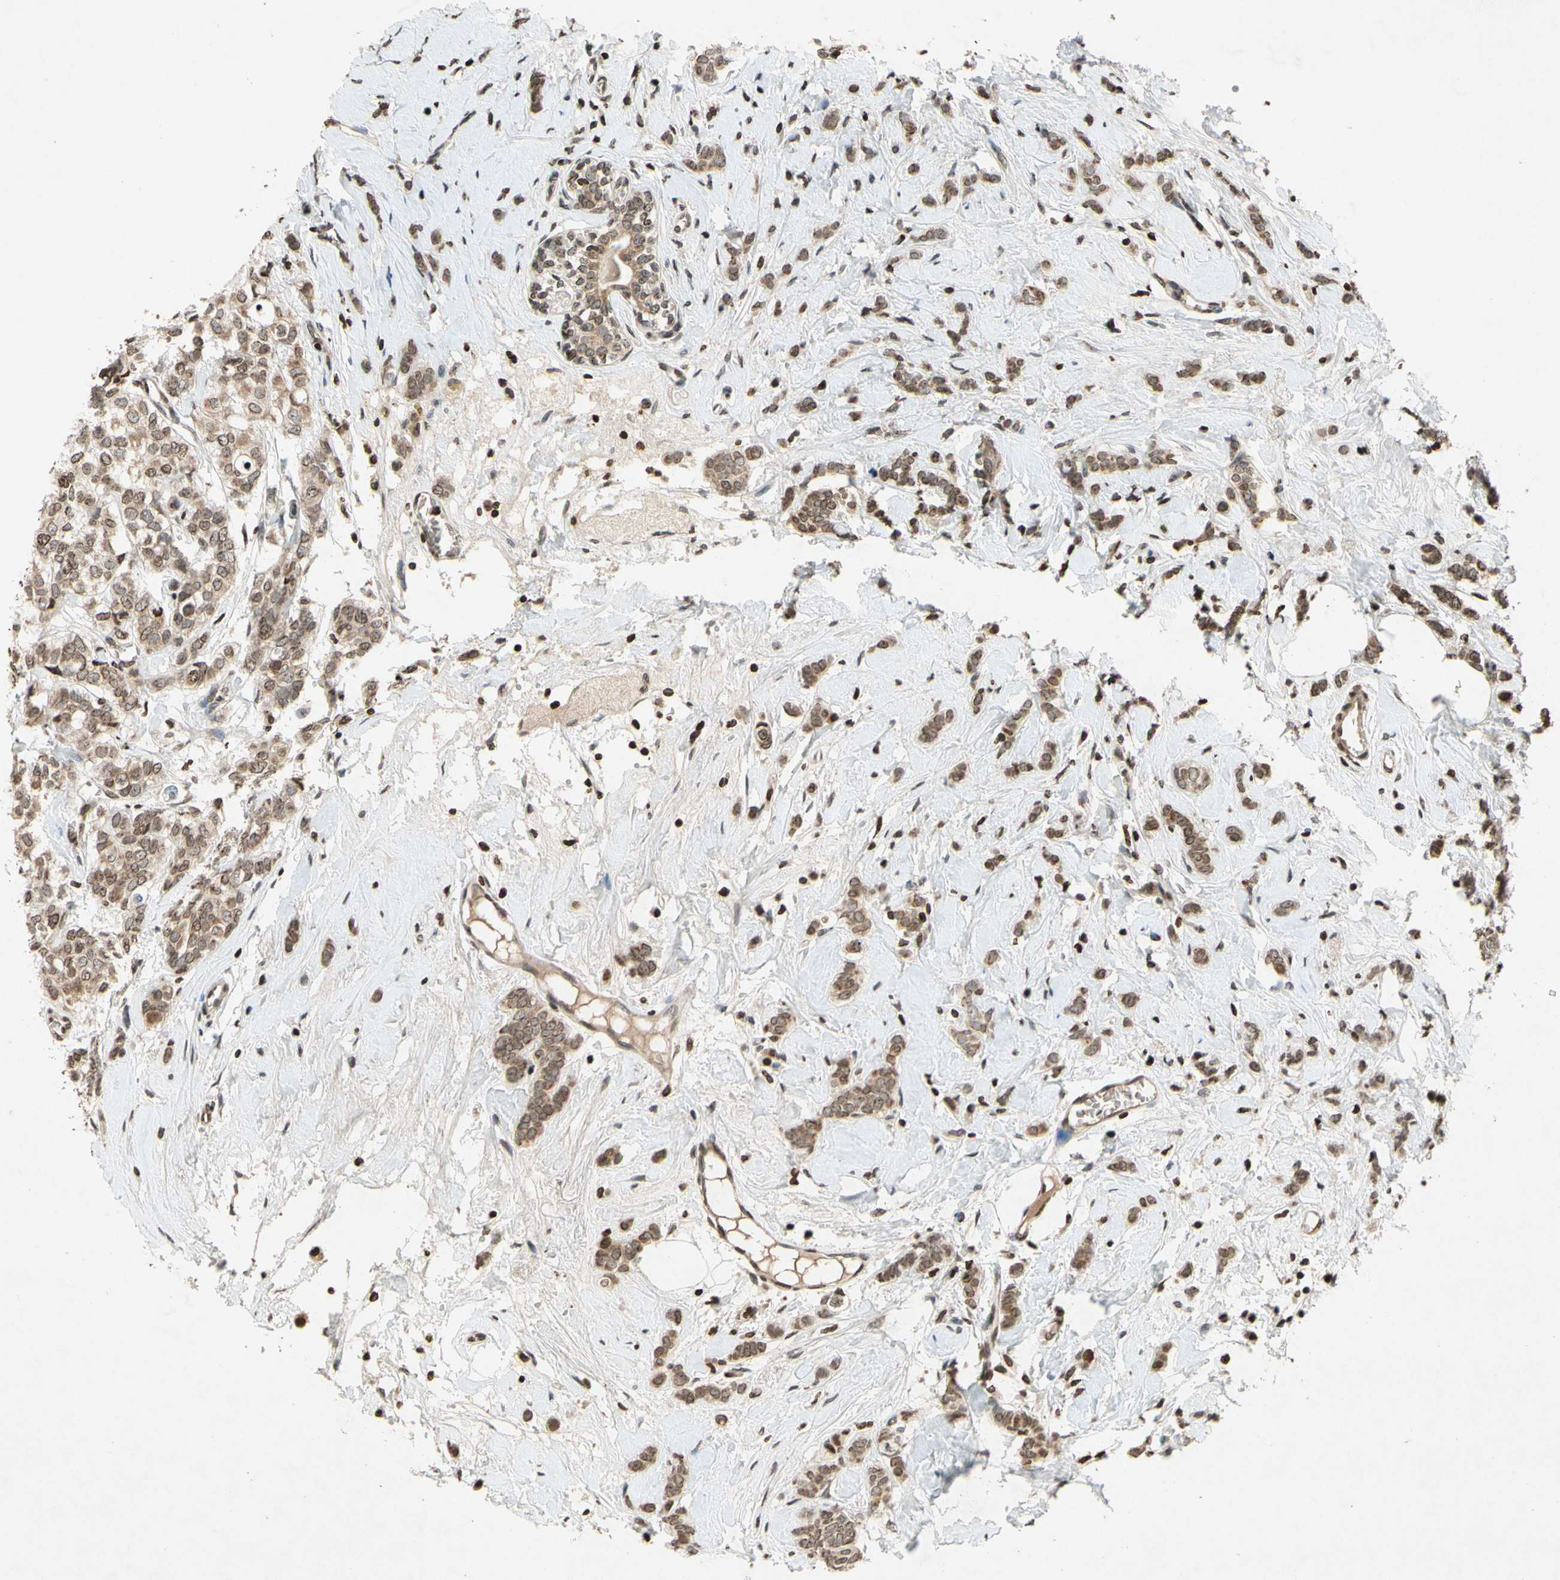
{"staining": {"intensity": "moderate", "quantity": ">75%", "location": "cytoplasmic/membranous"}, "tissue": "breast cancer", "cell_type": "Tumor cells", "image_type": "cancer", "snomed": [{"axis": "morphology", "description": "Lobular carcinoma"}, {"axis": "topography", "description": "Breast"}], "caption": "Immunohistochemistry (IHC) staining of lobular carcinoma (breast), which exhibits medium levels of moderate cytoplasmic/membranous expression in approximately >75% of tumor cells indicating moderate cytoplasmic/membranous protein staining. The staining was performed using DAB (brown) for protein detection and nuclei were counterstained in hematoxylin (blue).", "gene": "HOXB3", "patient": {"sex": "female", "age": 60}}